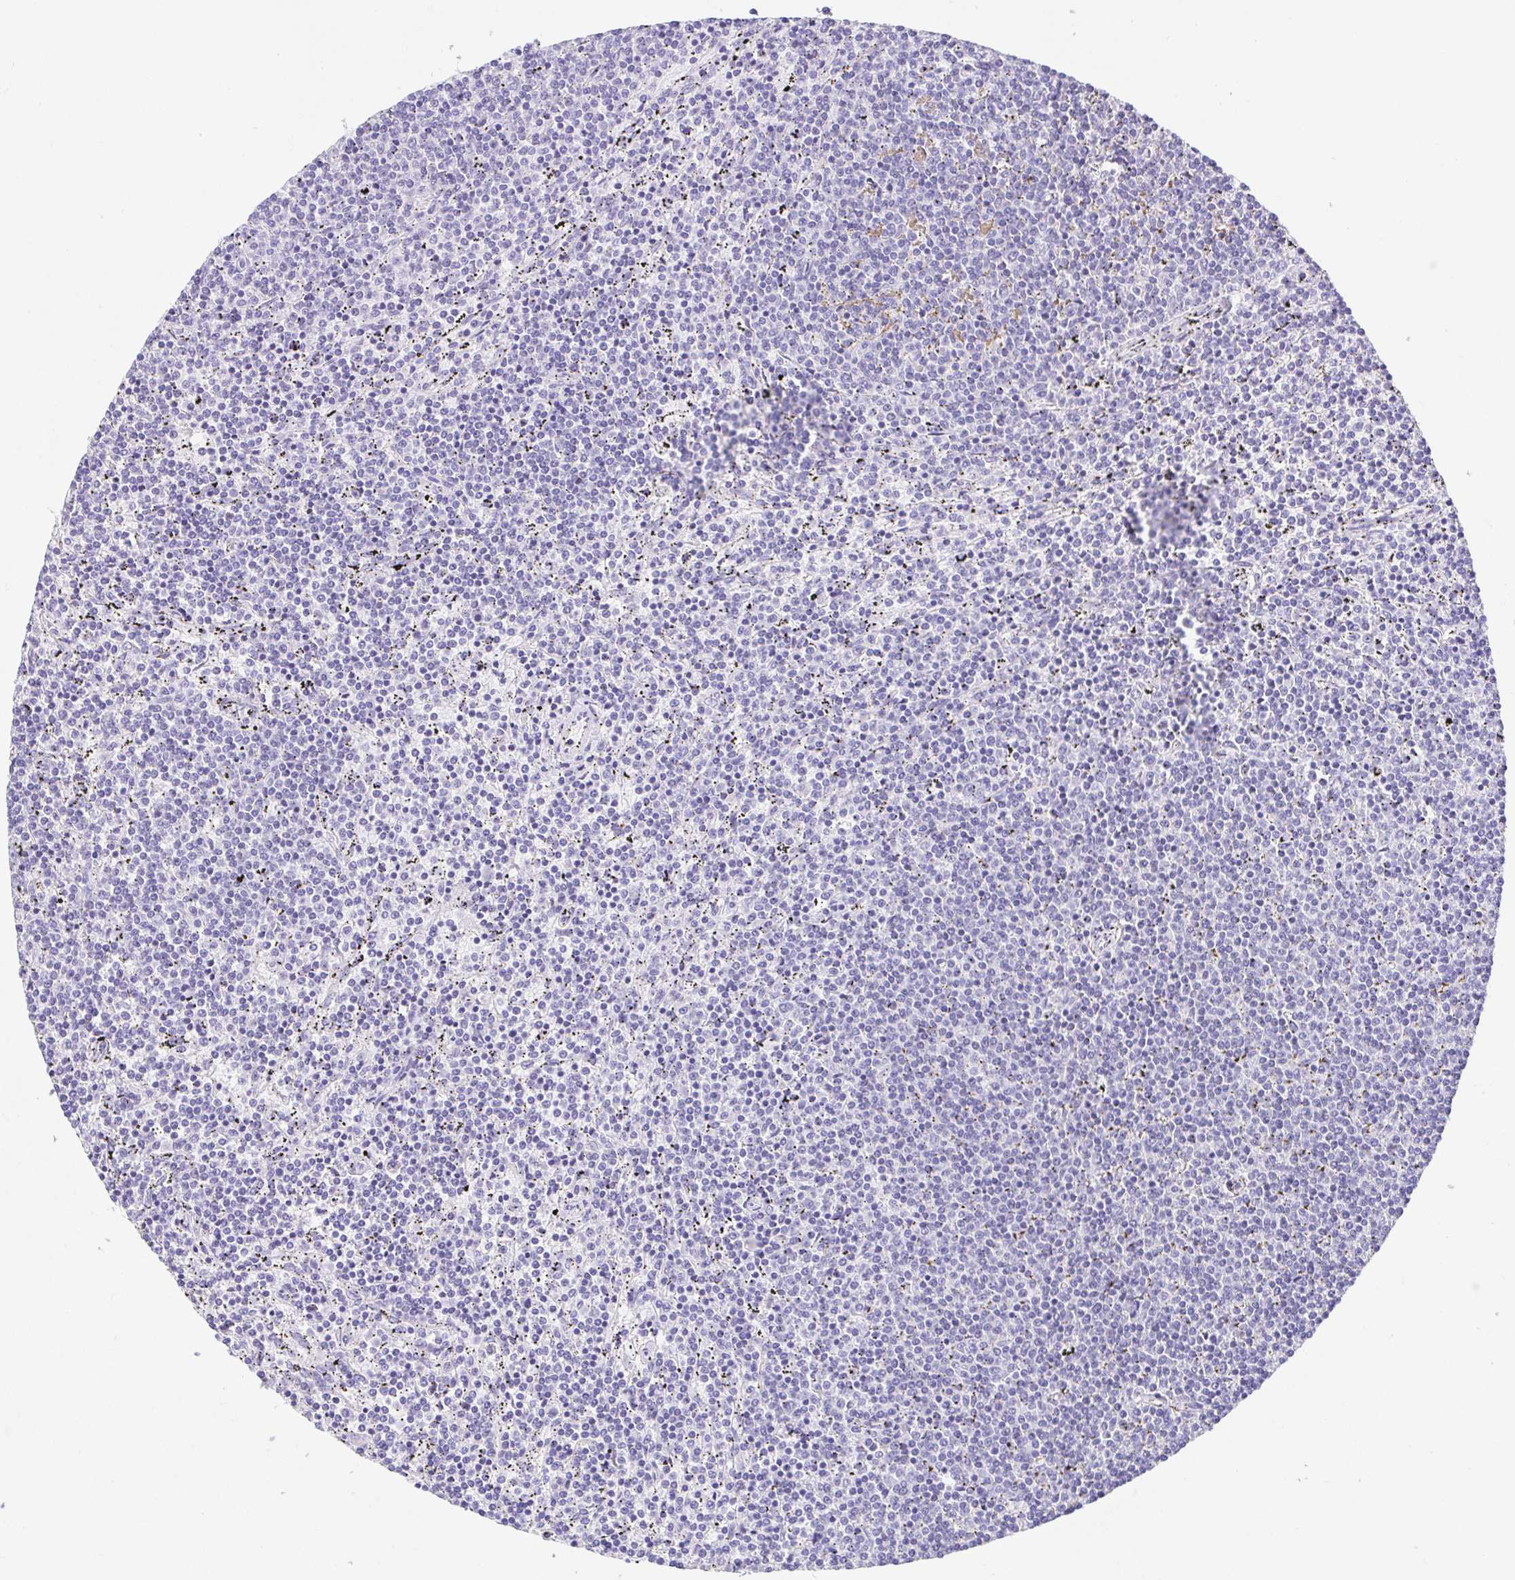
{"staining": {"intensity": "negative", "quantity": "none", "location": "none"}, "tissue": "lymphoma", "cell_type": "Tumor cells", "image_type": "cancer", "snomed": [{"axis": "morphology", "description": "Malignant lymphoma, non-Hodgkin's type, Low grade"}, {"axis": "topography", "description": "Spleen"}], "caption": "DAB immunohistochemical staining of malignant lymphoma, non-Hodgkin's type (low-grade) displays no significant staining in tumor cells.", "gene": "SPATA4", "patient": {"sex": "female", "age": 50}}